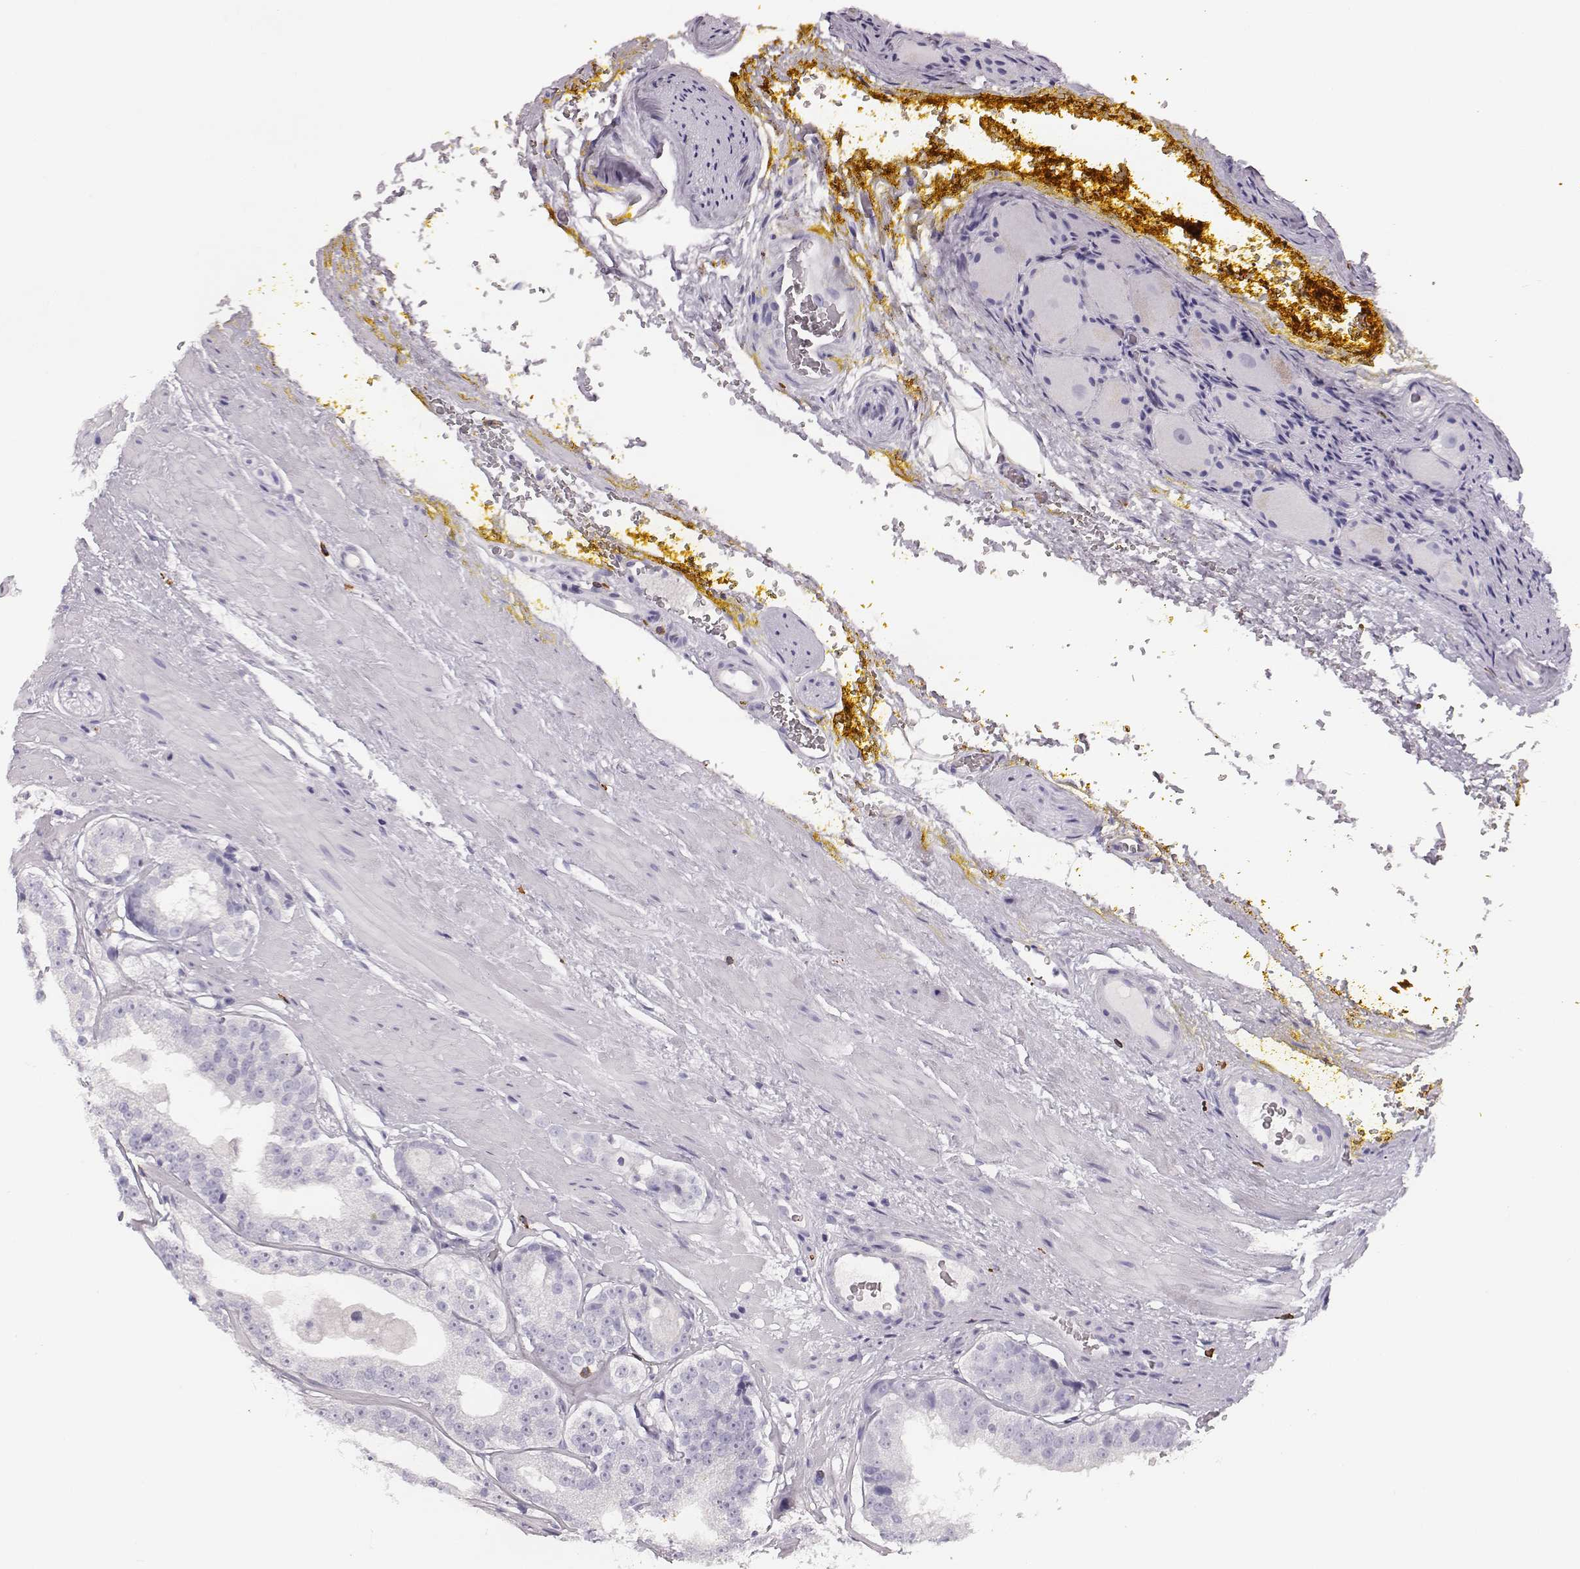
{"staining": {"intensity": "negative", "quantity": "none", "location": "none"}, "tissue": "prostate cancer", "cell_type": "Tumor cells", "image_type": "cancer", "snomed": [{"axis": "morphology", "description": "Adenocarcinoma, Low grade"}, {"axis": "topography", "description": "Prostate"}], "caption": "Prostate low-grade adenocarcinoma stained for a protein using immunohistochemistry displays no expression tumor cells.", "gene": "NPTXR", "patient": {"sex": "male", "age": 60}}